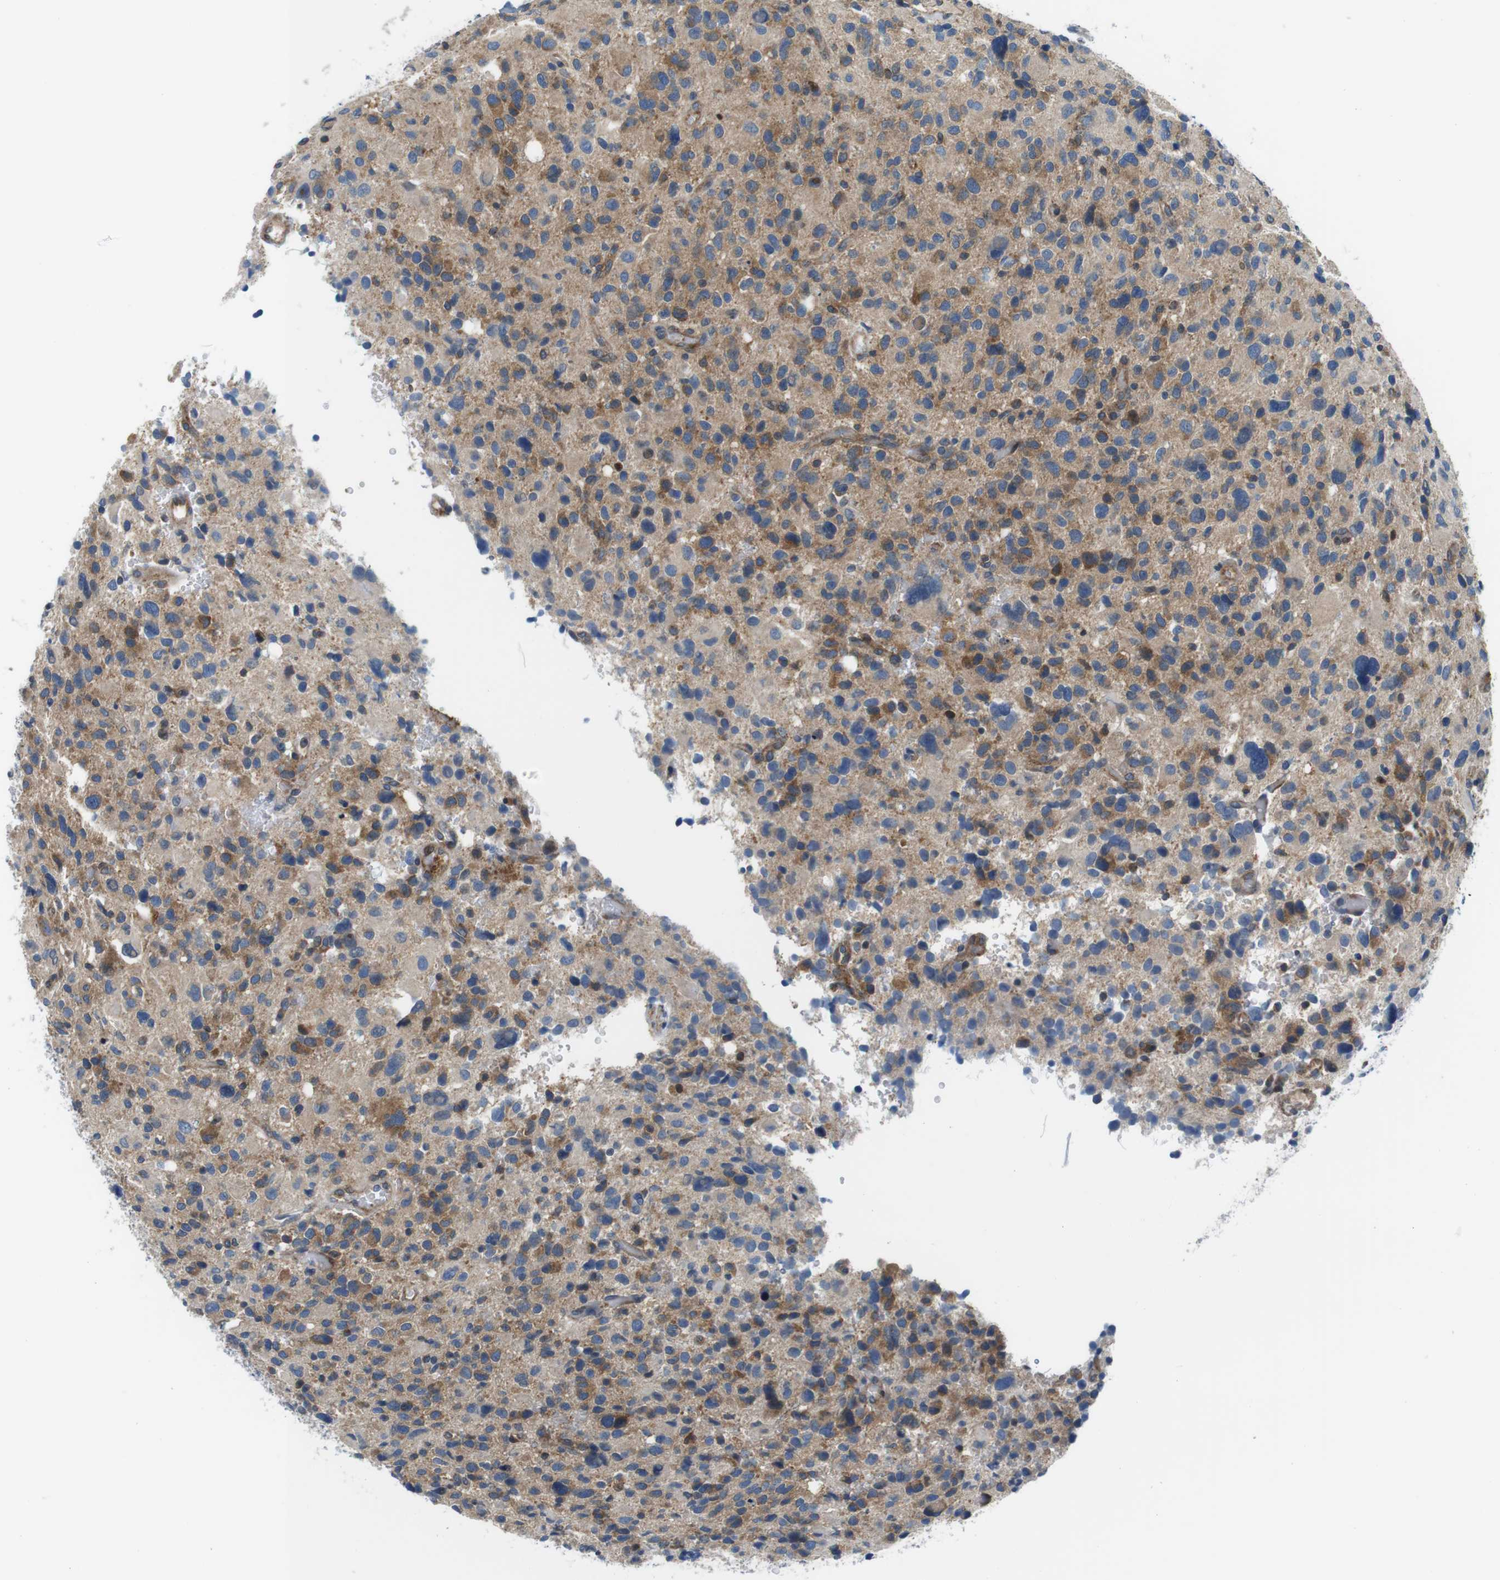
{"staining": {"intensity": "moderate", "quantity": ">75%", "location": "cytoplasmic/membranous"}, "tissue": "glioma", "cell_type": "Tumor cells", "image_type": "cancer", "snomed": [{"axis": "morphology", "description": "Glioma, malignant, High grade"}, {"axis": "topography", "description": "Brain"}], "caption": "A medium amount of moderate cytoplasmic/membranous staining is seen in approximately >75% of tumor cells in malignant high-grade glioma tissue. (Brightfield microscopy of DAB IHC at high magnification).", "gene": "EIF2B5", "patient": {"sex": "male", "age": 48}}